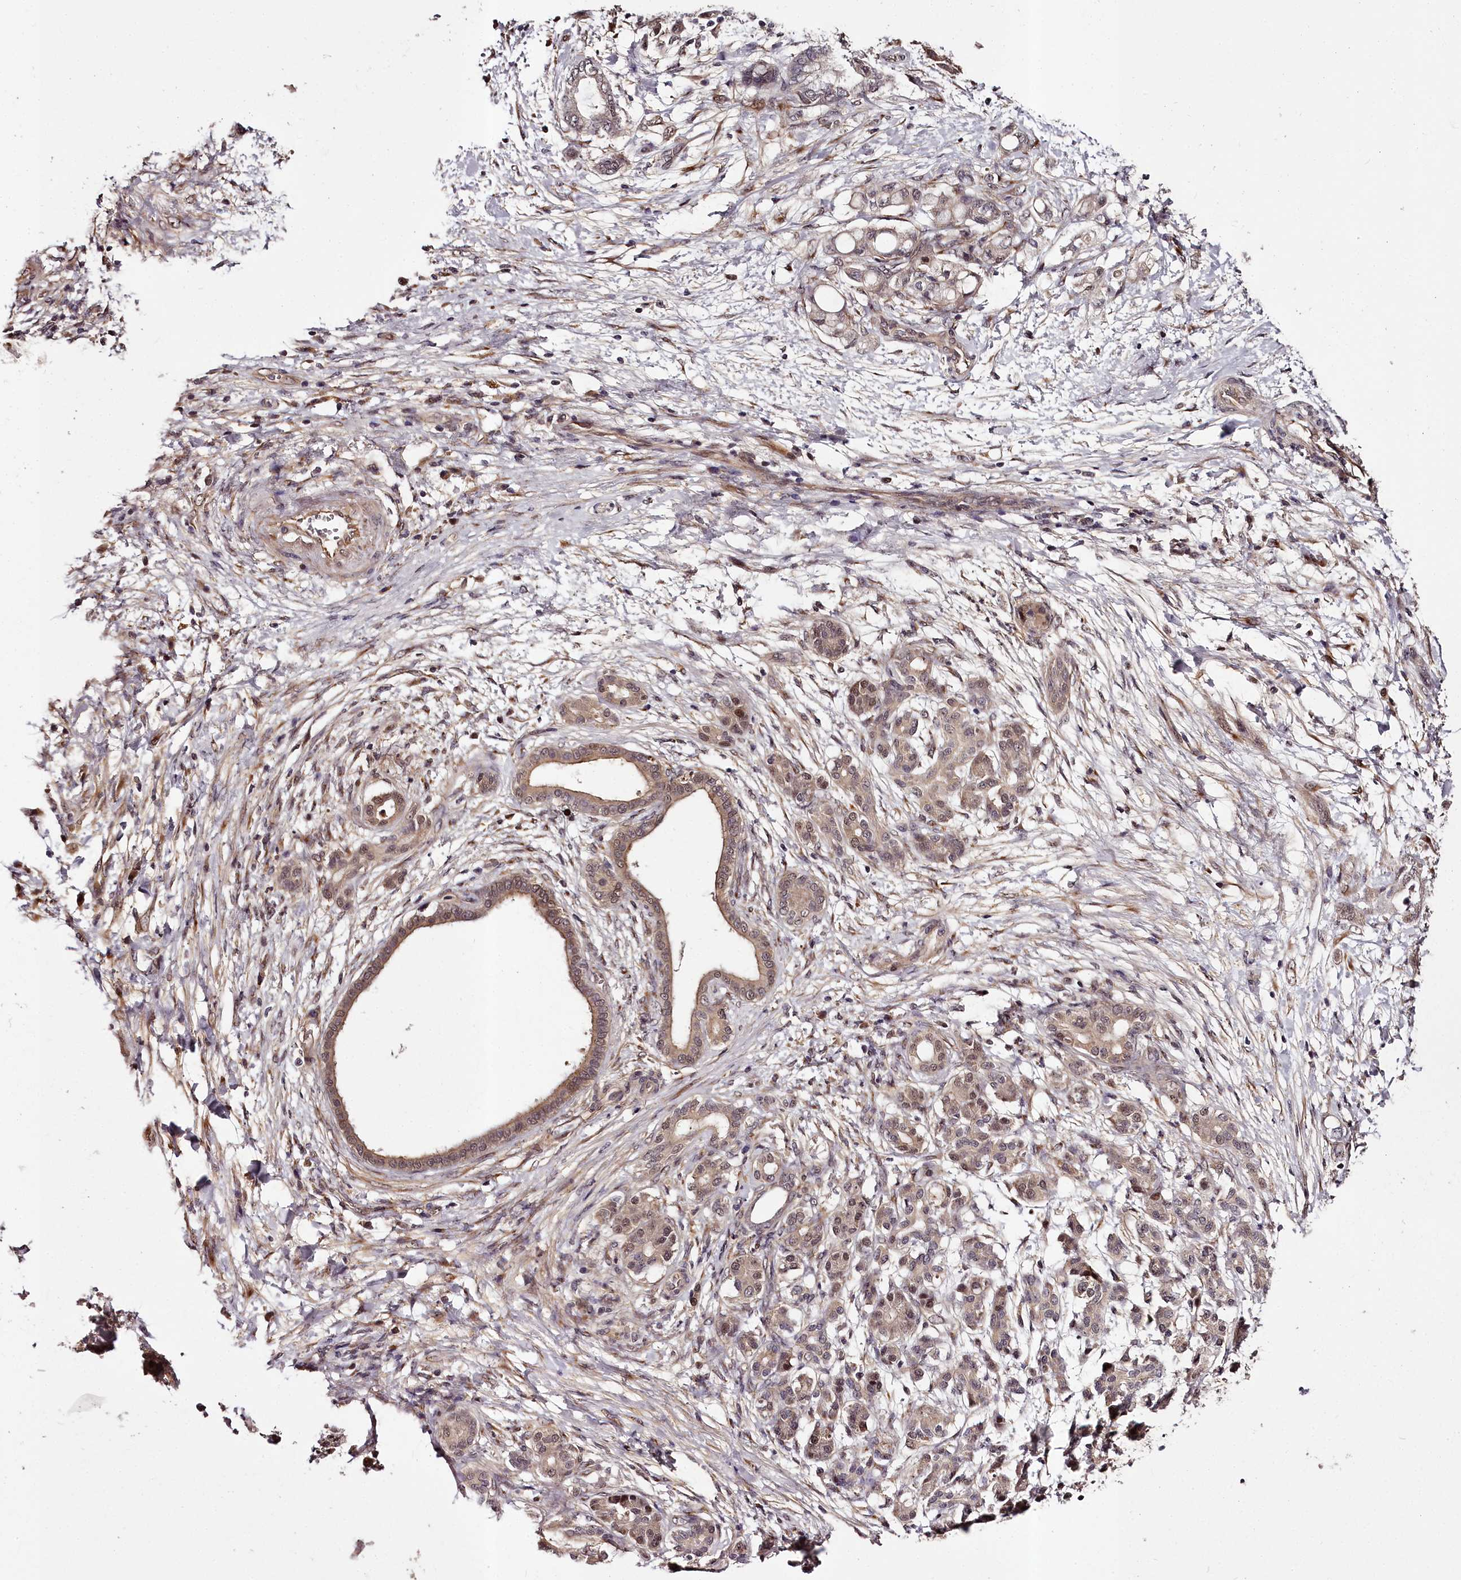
{"staining": {"intensity": "moderate", "quantity": ">75%", "location": "cytoplasmic/membranous"}, "tissue": "pancreatic cancer", "cell_type": "Tumor cells", "image_type": "cancer", "snomed": [{"axis": "morphology", "description": "Adenocarcinoma, NOS"}, {"axis": "topography", "description": "Pancreas"}], "caption": "Pancreatic cancer stained with a brown dye exhibits moderate cytoplasmic/membranous positive expression in approximately >75% of tumor cells.", "gene": "MAML3", "patient": {"sex": "female", "age": 55}}